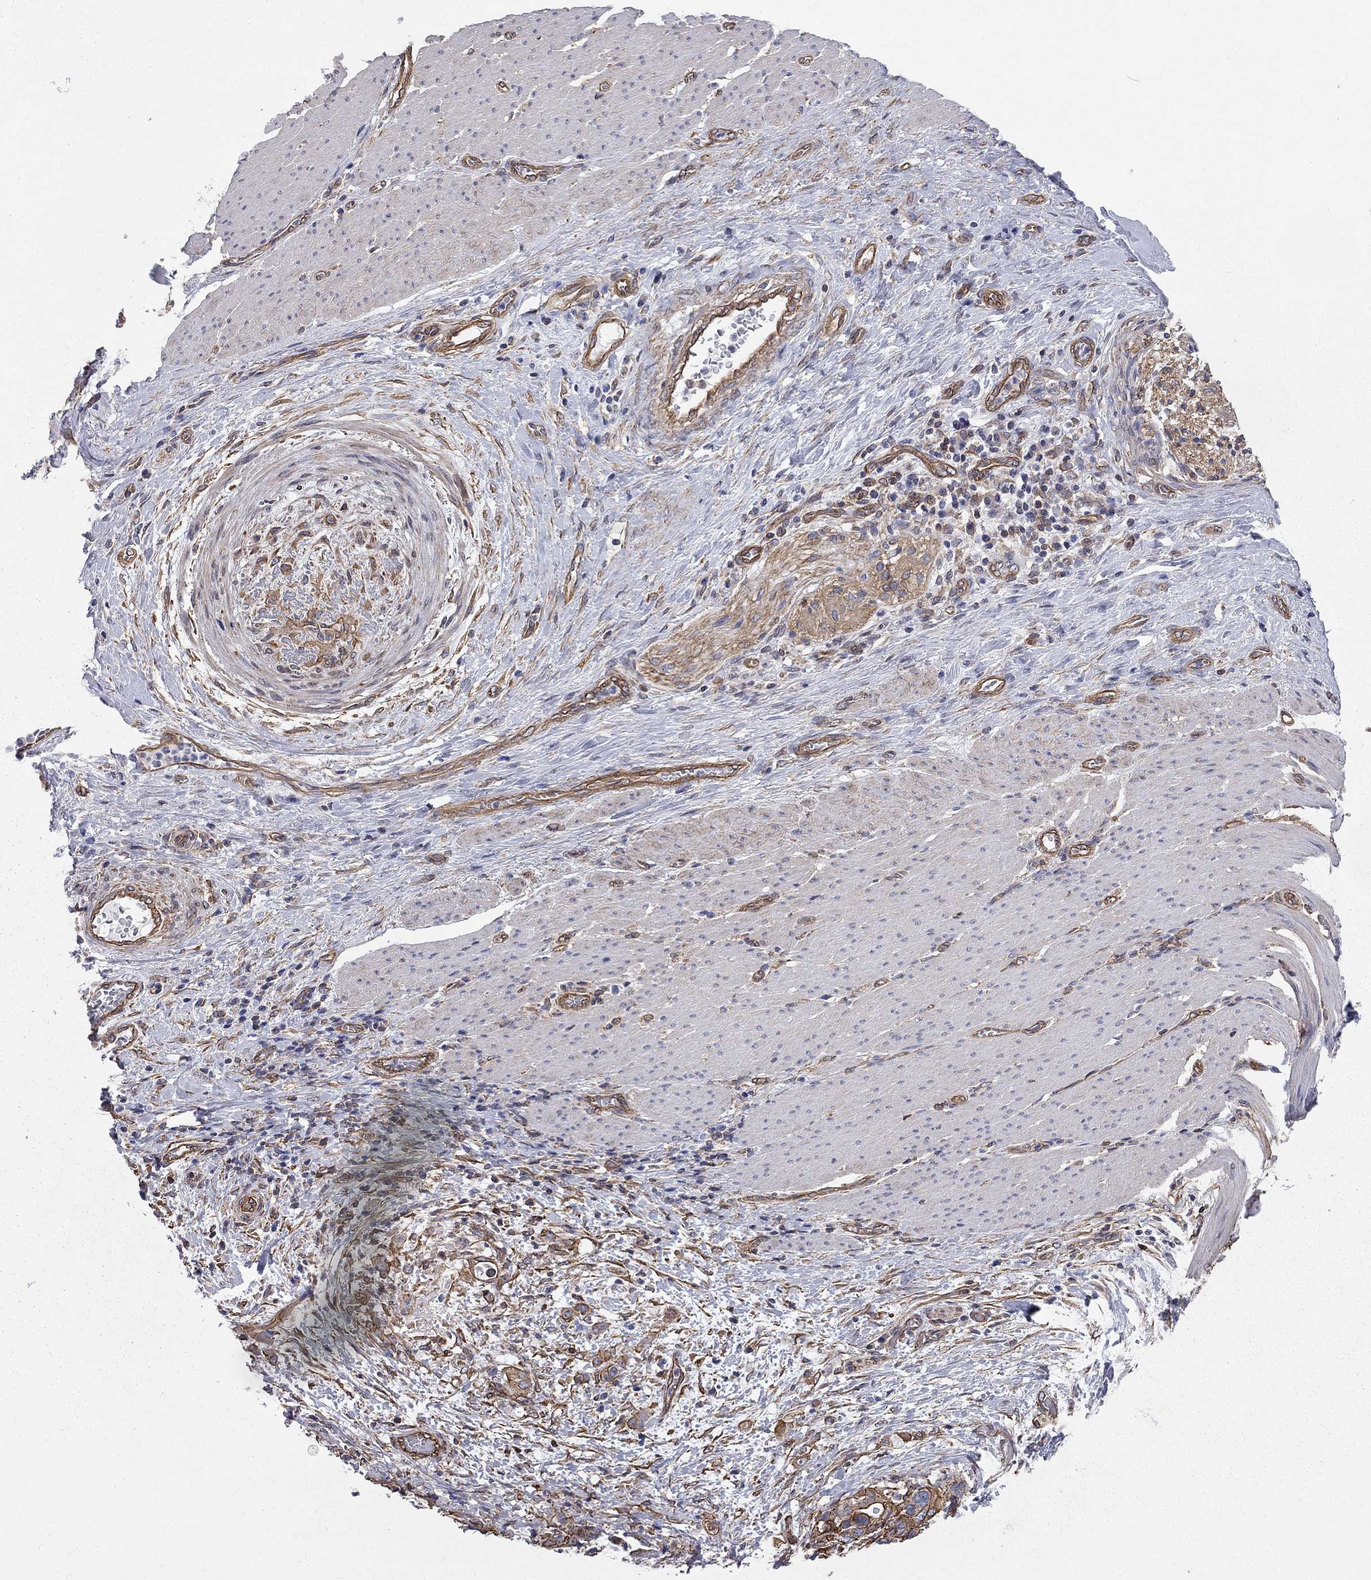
{"staining": {"intensity": "strong", "quantity": "25%-75%", "location": "cytoplasmic/membranous"}, "tissue": "stomach cancer", "cell_type": "Tumor cells", "image_type": "cancer", "snomed": [{"axis": "morphology", "description": "Adenocarcinoma, NOS"}, {"axis": "topography", "description": "Stomach"}], "caption": "The micrograph reveals a brown stain indicating the presence of a protein in the cytoplasmic/membranous of tumor cells in stomach adenocarcinoma. The protein of interest is shown in brown color, while the nuclei are stained blue.", "gene": "BICDL2", "patient": {"sex": "male", "age": 48}}